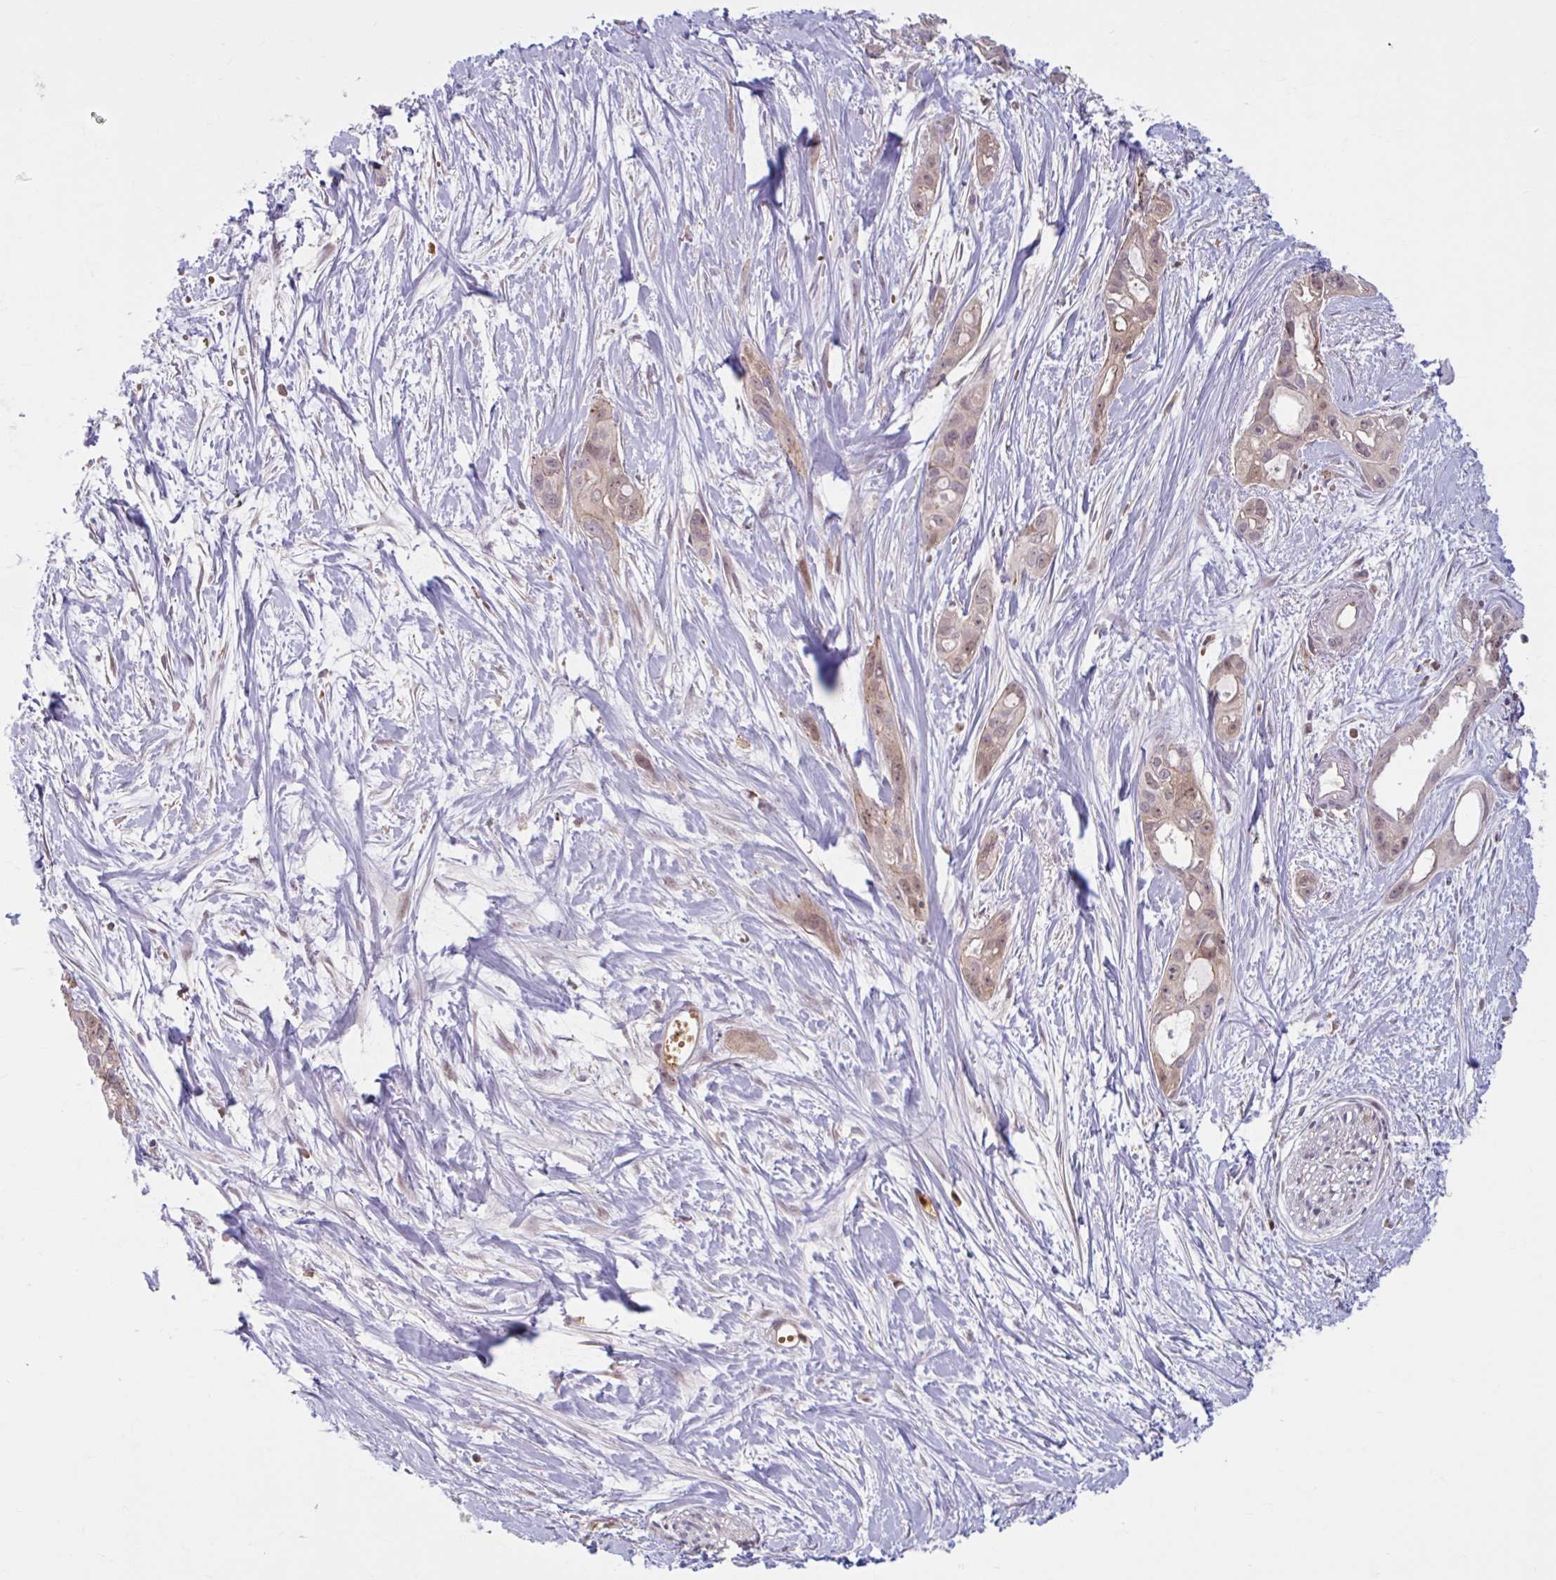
{"staining": {"intensity": "weak", "quantity": "<25%", "location": "cytoplasmic/membranous,nuclear"}, "tissue": "pancreatic cancer", "cell_type": "Tumor cells", "image_type": "cancer", "snomed": [{"axis": "morphology", "description": "Adenocarcinoma, NOS"}, {"axis": "topography", "description": "Pancreas"}], "caption": "Tumor cells are negative for brown protein staining in pancreatic adenocarcinoma.", "gene": "HMBS", "patient": {"sex": "female", "age": 50}}